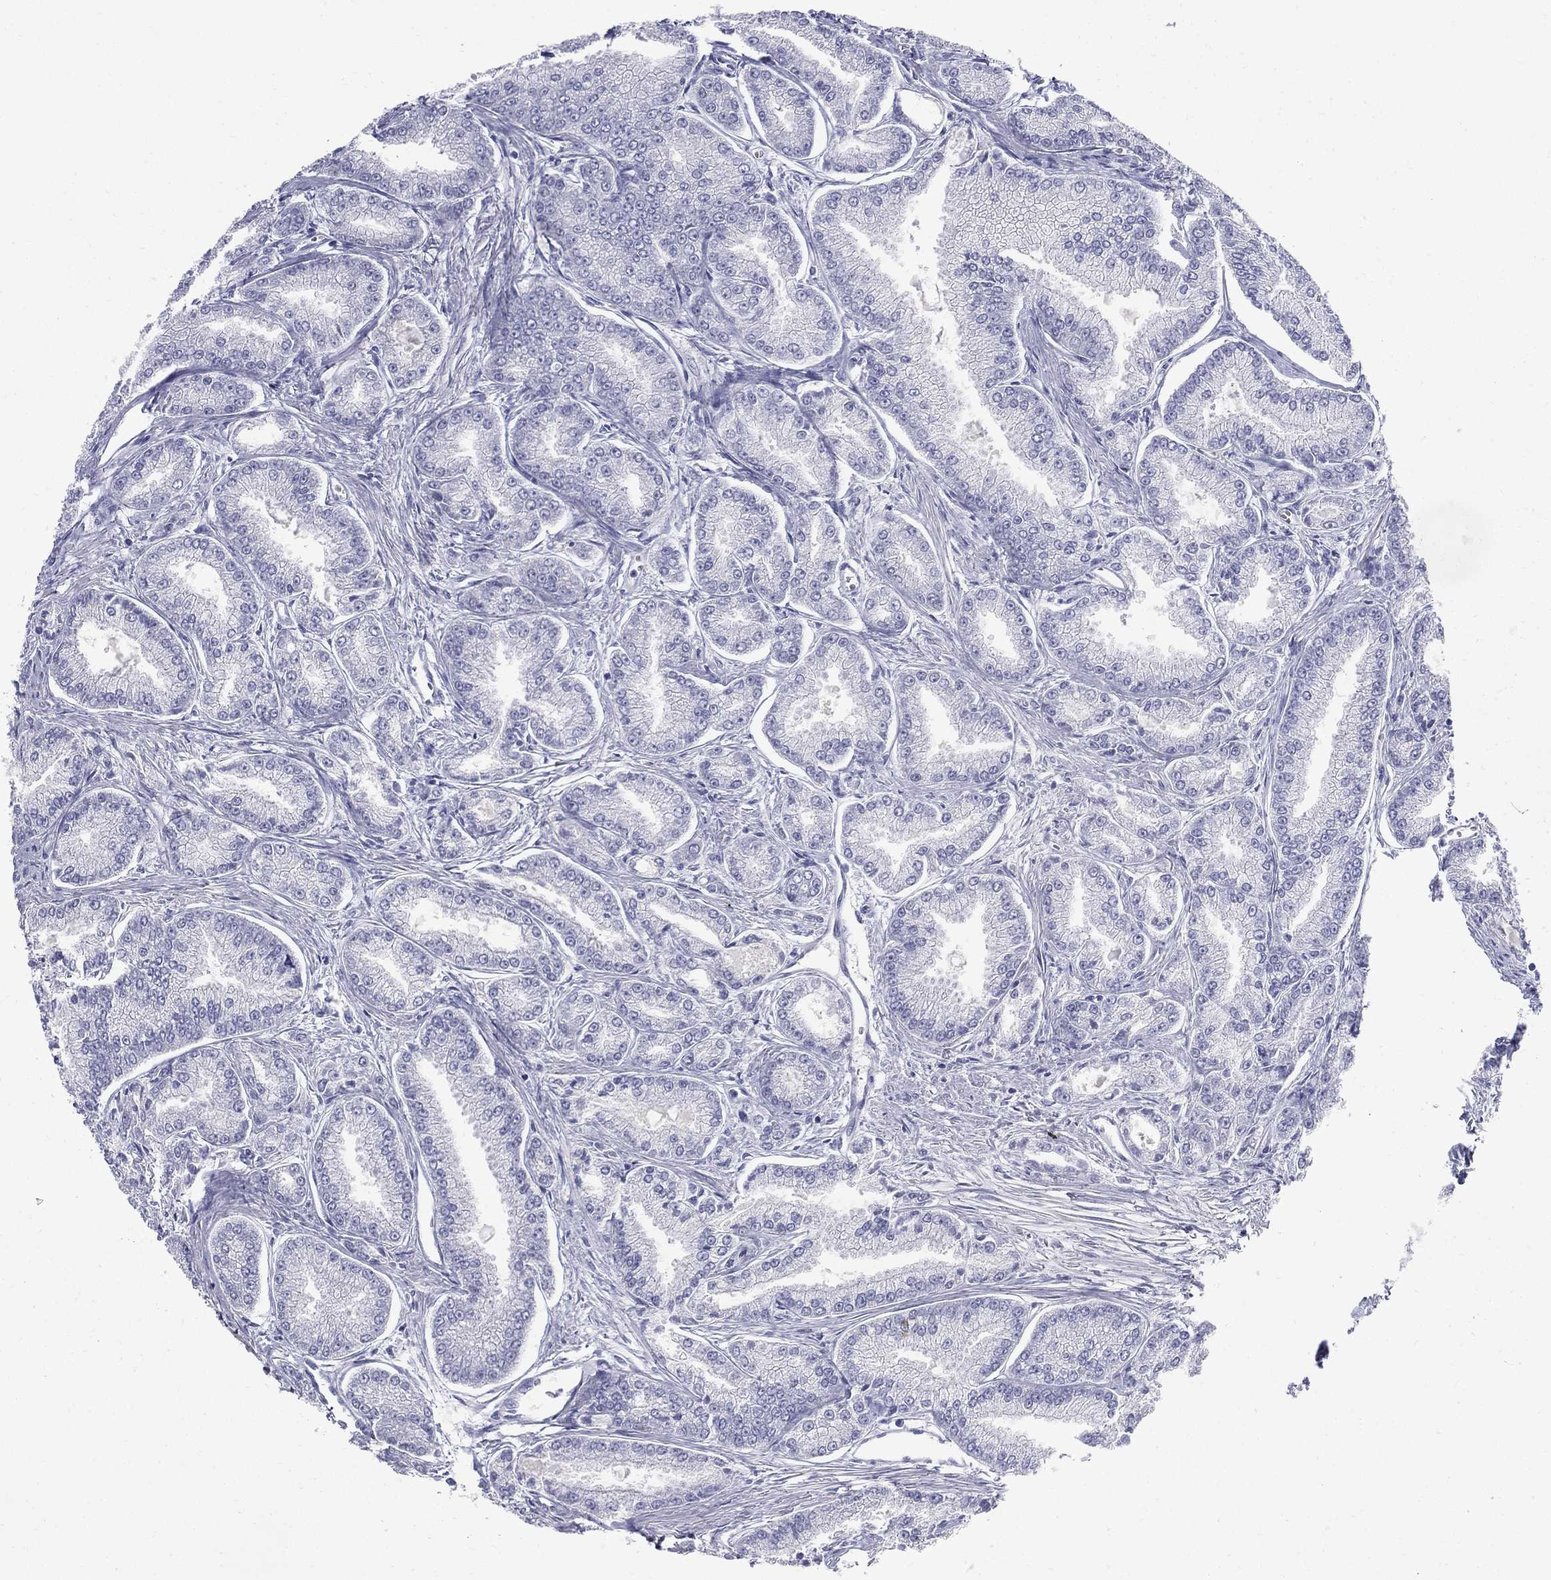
{"staining": {"intensity": "negative", "quantity": "none", "location": "none"}, "tissue": "prostate cancer", "cell_type": "Tumor cells", "image_type": "cancer", "snomed": [{"axis": "morphology", "description": "Adenocarcinoma, NOS"}, {"axis": "morphology", "description": "Adenocarcinoma, High grade"}, {"axis": "topography", "description": "Prostate"}], "caption": "DAB immunohistochemical staining of adenocarcinoma (high-grade) (prostate) displays no significant positivity in tumor cells.", "gene": "KIF2C", "patient": {"sex": "male", "age": 70}}